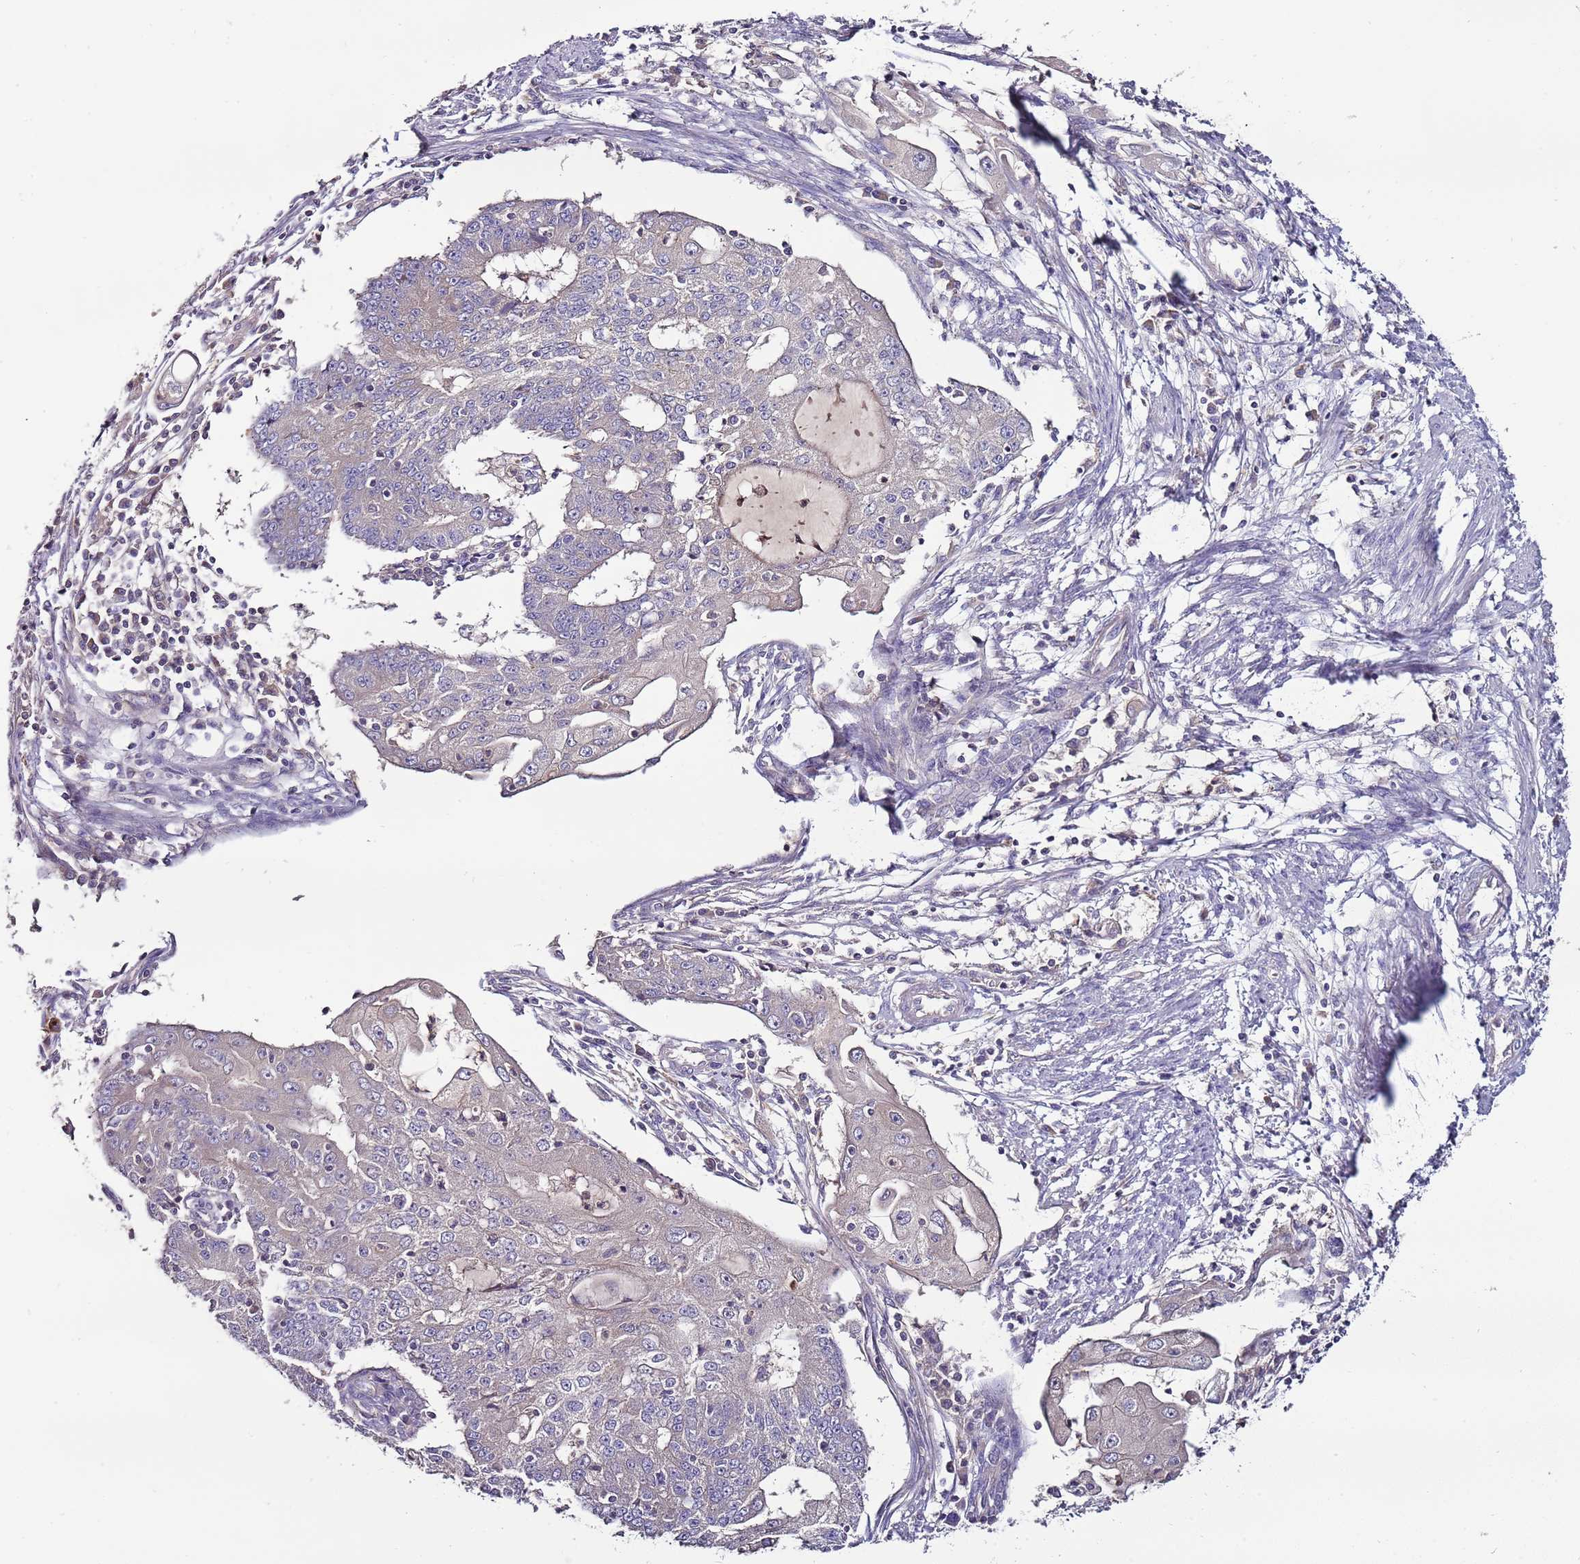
{"staining": {"intensity": "negative", "quantity": "none", "location": "none"}, "tissue": "endometrial cancer", "cell_type": "Tumor cells", "image_type": "cancer", "snomed": [{"axis": "morphology", "description": "Adenocarcinoma, NOS"}, {"axis": "topography", "description": "Endometrium"}], "caption": "Endometrial adenocarcinoma was stained to show a protein in brown. There is no significant expression in tumor cells.", "gene": "IGIP", "patient": {"sex": "female", "age": 56}}